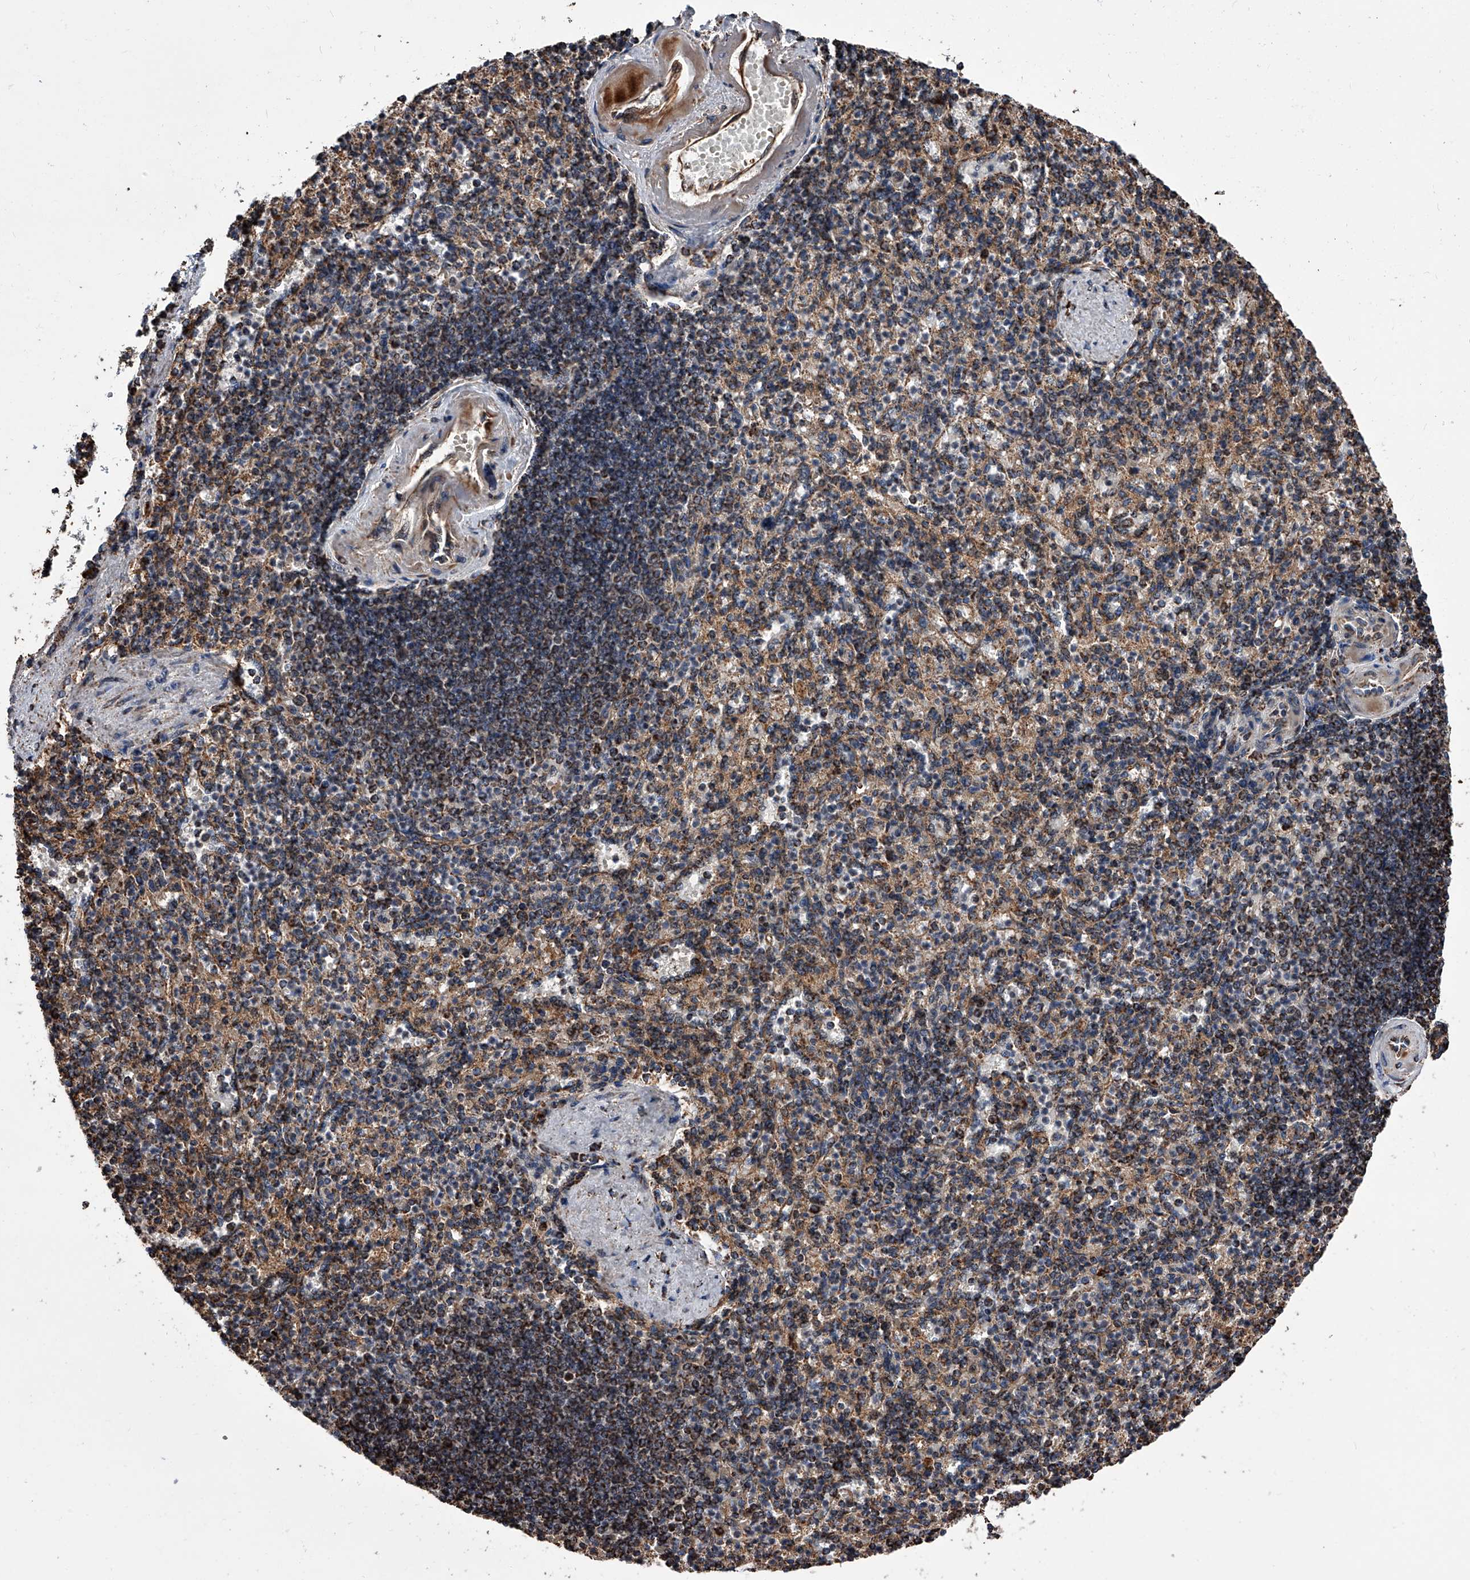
{"staining": {"intensity": "moderate", "quantity": "25%-75%", "location": "cytoplasmic/membranous"}, "tissue": "spleen", "cell_type": "Cells in red pulp", "image_type": "normal", "snomed": [{"axis": "morphology", "description": "Normal tissue, NOS"}, {"axis": "topography", "description": "Spleen"}], "caption": "Immunohistochemical staining of benign human spleen reveals 25%-75% levels of moderate cytoplasmic/membranous protein positivity in about 25%-75% of cells in red pulp. (Stains: DAB (3,3'-diaminobenzidine) in brown, nuclei in blue, Microscopy: brightfield microscopy at high magnification).", "gene": "SMPDL3A", "patient": {"sex": "female", "age": 74}}